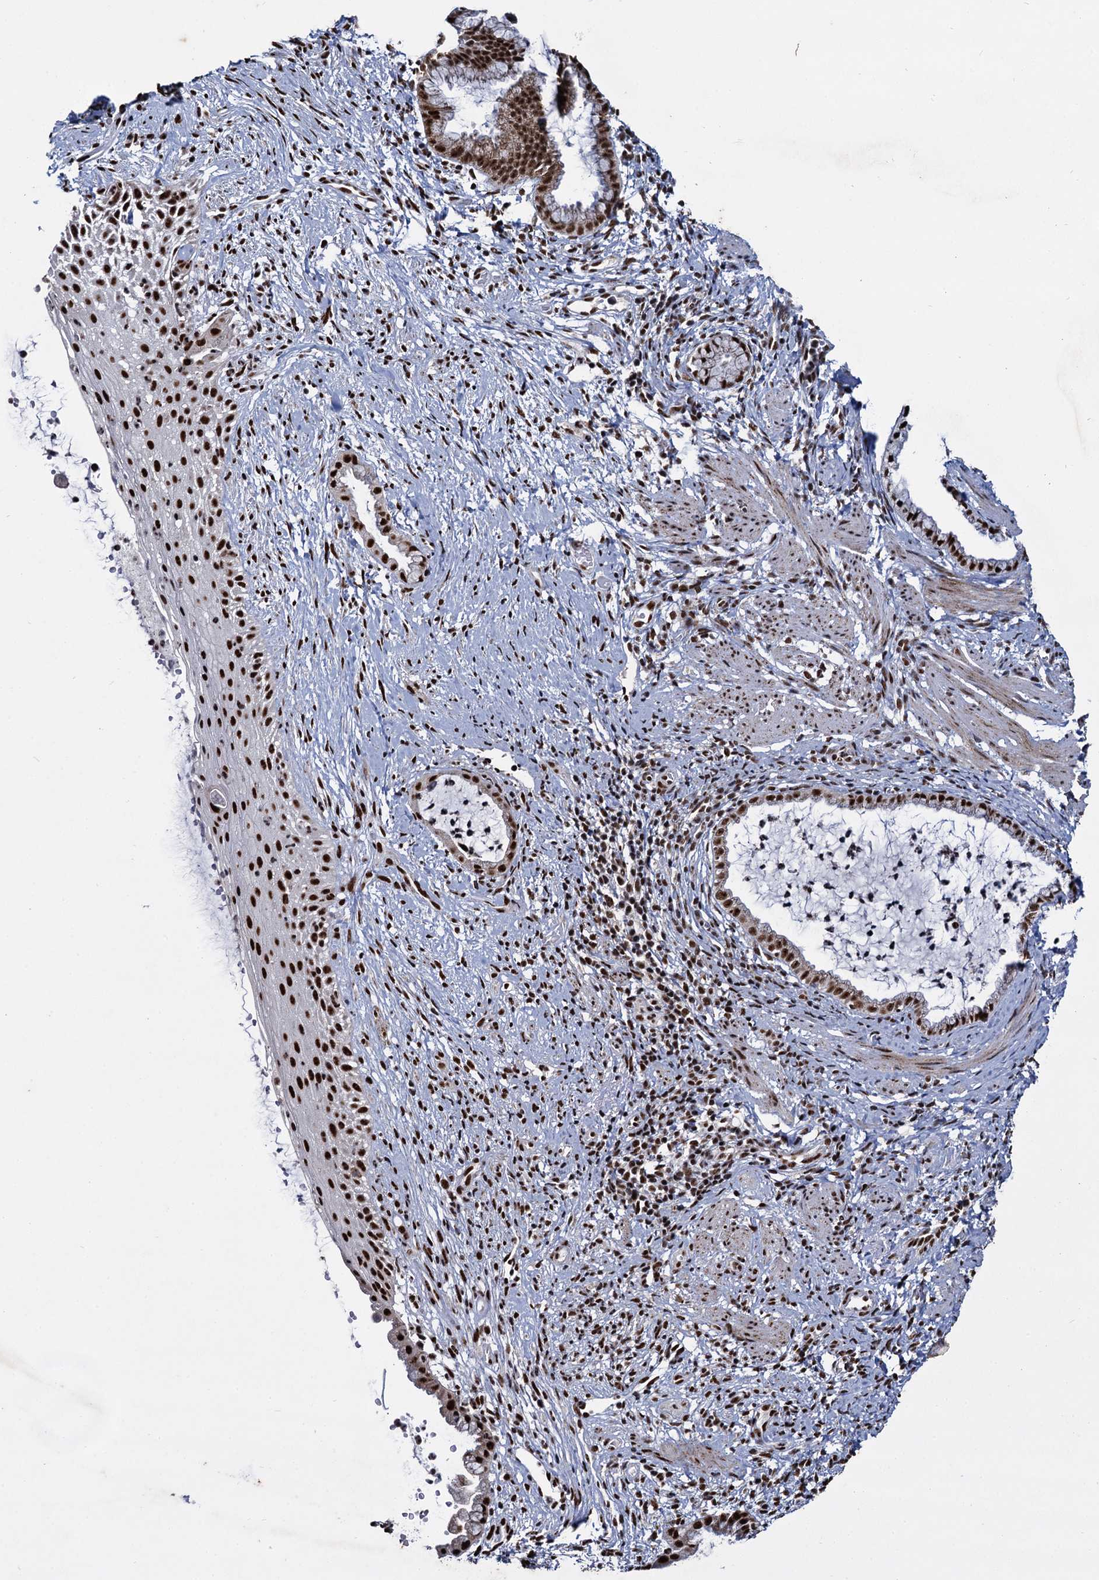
{"staining": {"intensity": "strong", "quantity": ">75%", "location": "nuclear"}, "tissue": "cervix", "cell_type": "Glandular cells", "image_type": "normal", "snomed": [{"axis": "morphology", "description": "Normal tissue, NOS"}, {"axis": "topography", "description": "Cervix"}], "caption": "A high amount of strong nuclear positivity is present in approximately >75% of glandular cells in unremarkable cervix.", "gene": "RPUSD4", "patient": {"sex": "female", "age": 36}}